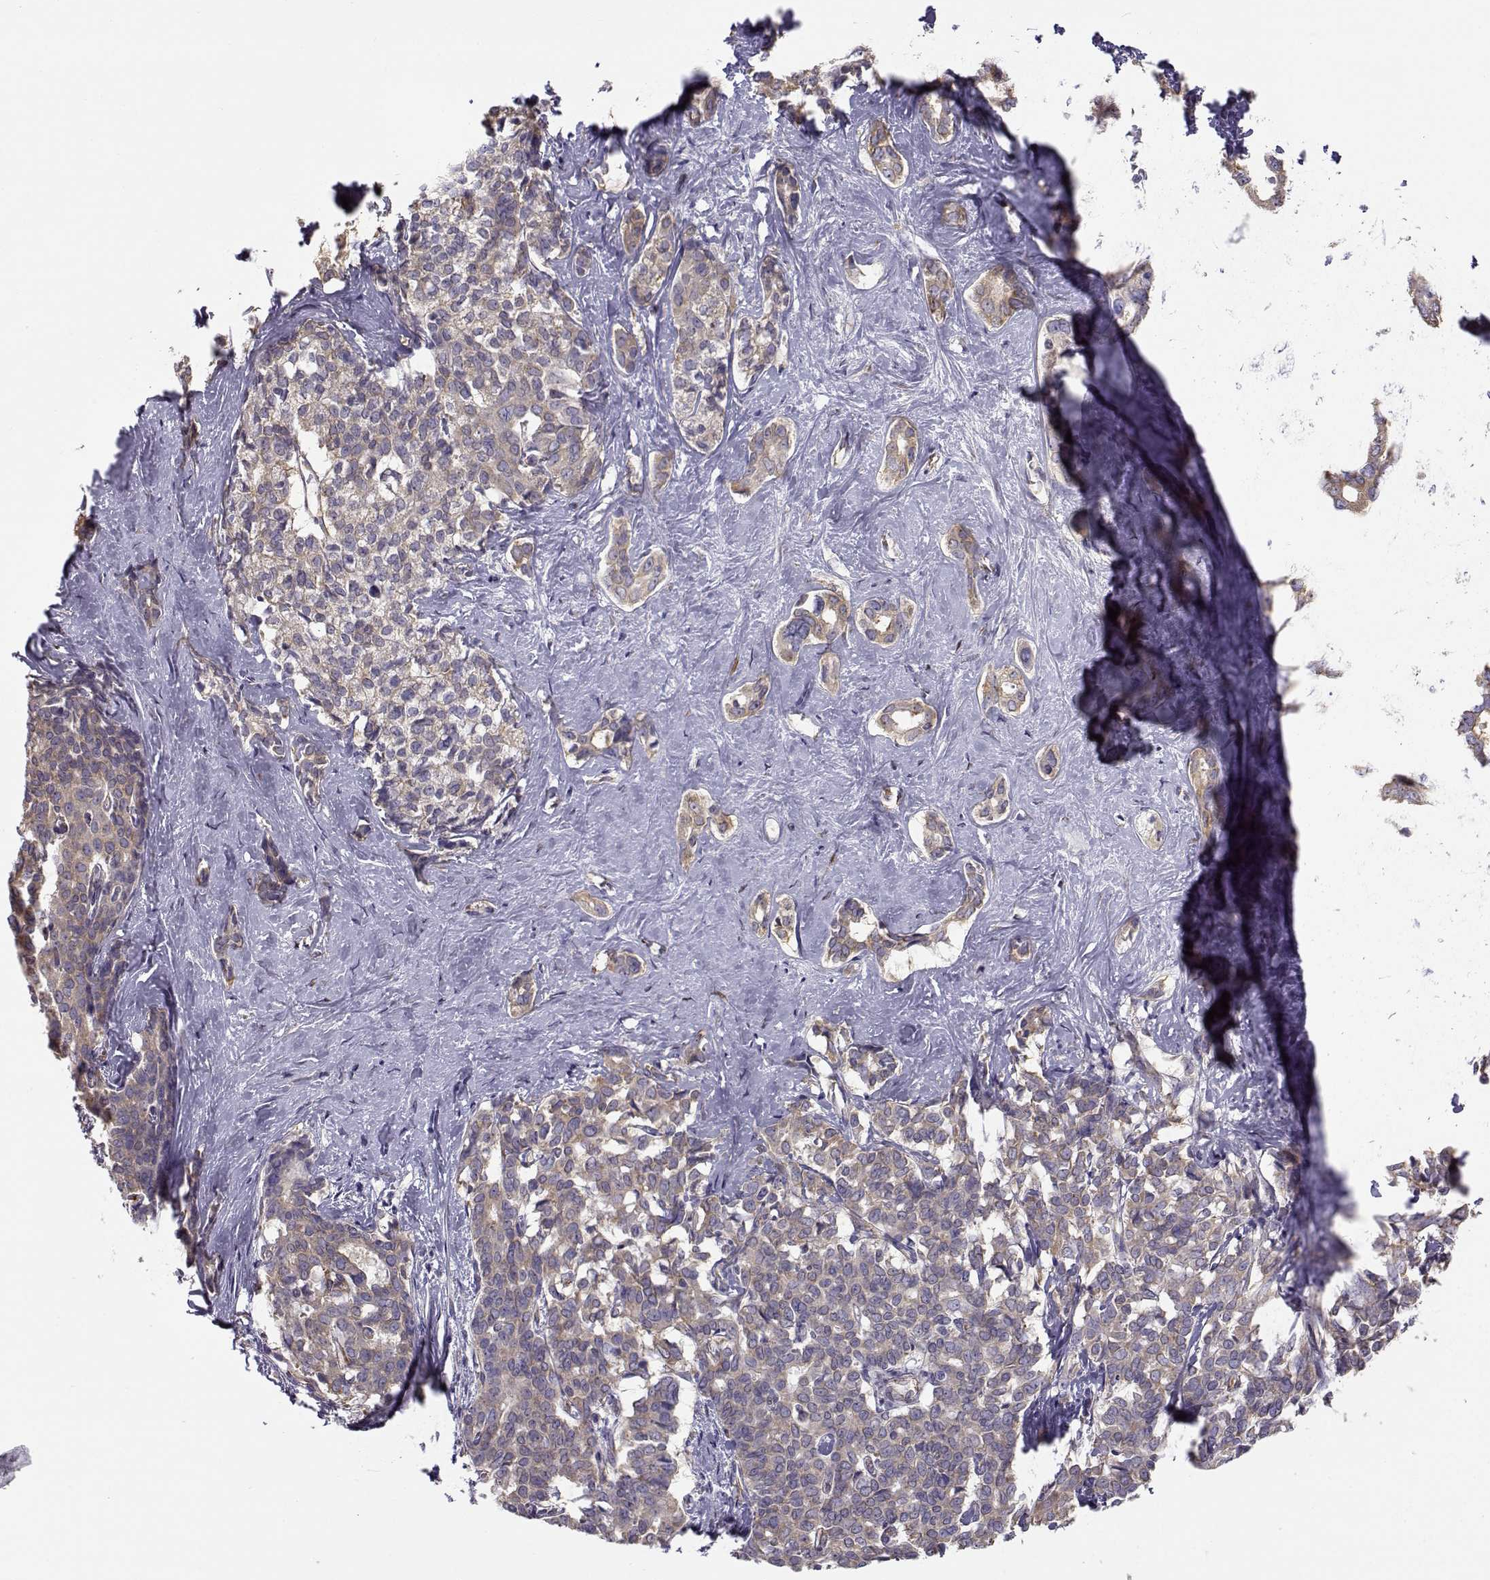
{"staining": {"intensity": "weak", "quantity": "25%-75%", "location": "cytoplasmic/membranous"}, "tissue": "liver cancer", "cell_type": "Tumor cells", "image_type": "cancer", "snomed": [{"axis": "morphology", "description": "Cholangiocarcinoma"}, {"axis": "topography", "description": "Liver"}], "caption": "High-power microscopy captured an immunohistochemistry (IHC) micrograph of liver cancer (cholangiocarcinoma), revealing weak cytoplasmic/membranous staining in approximately 25%-75% of tumor cells. (Brightfield microscopy of DAB IHC at high magnification).", "gene": "BEND6", "patient": {"sex": "female", "age": 47}}